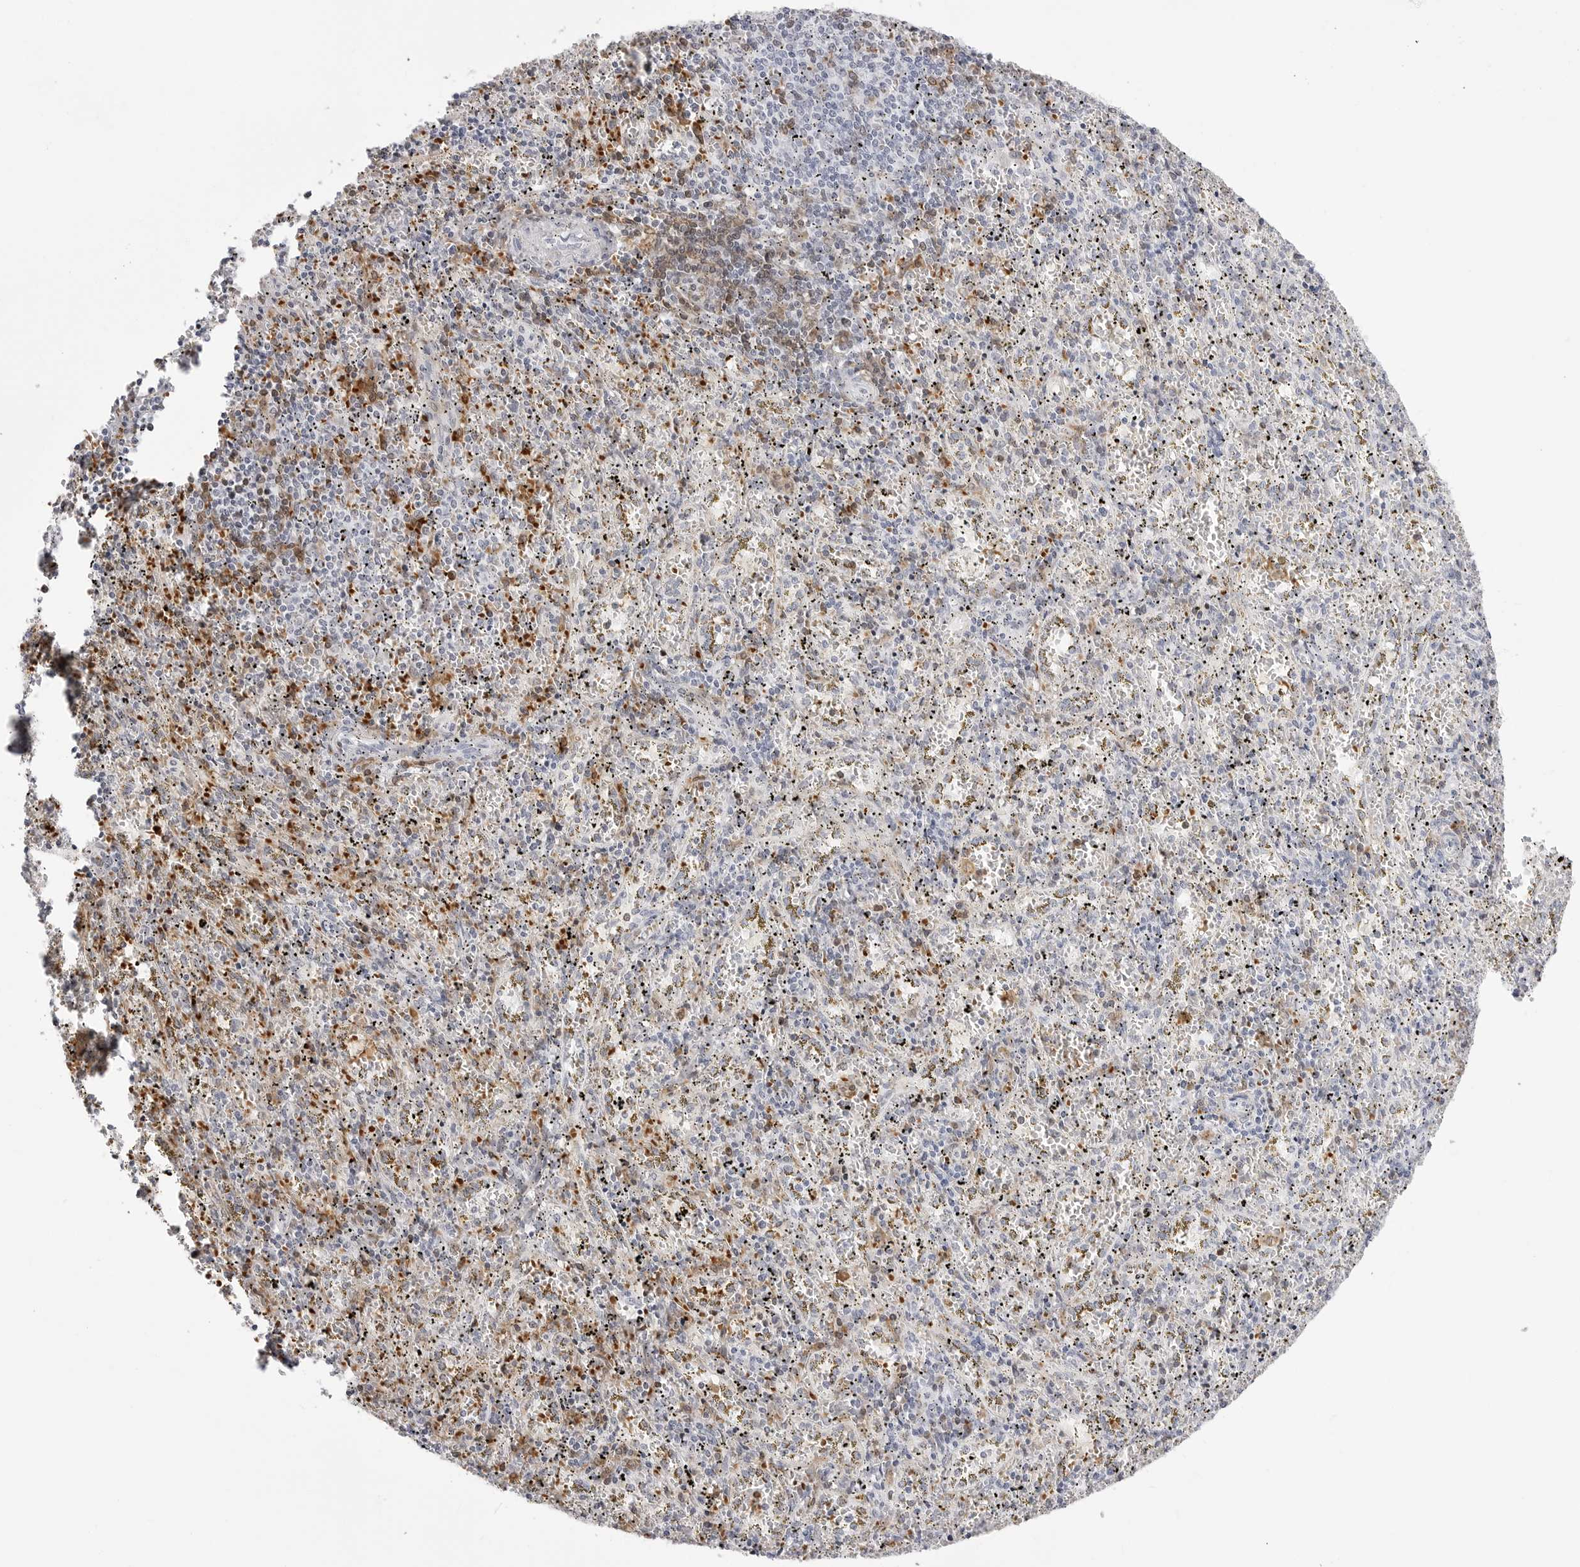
{"staining": {"intensity": "weak", "quantity": "<25%", "location": "cytoplasmic/membranous"}, "tissue": "spleen", "cell_type": "Cells in red pulp", "image_type": "normal", "snomed": [{"axis": "morphology", "description": "Normal tissue, NOS"}, {"axis": "topography", "description": "Spleen"}], "caption": "This is an immunohistochemistry (IHC) histopathology image of unremarkable spleen. There is no positivity in cells in red pulp.", "gene": "TSSK1B", "patient": {"sex": "male", "age": 11}}